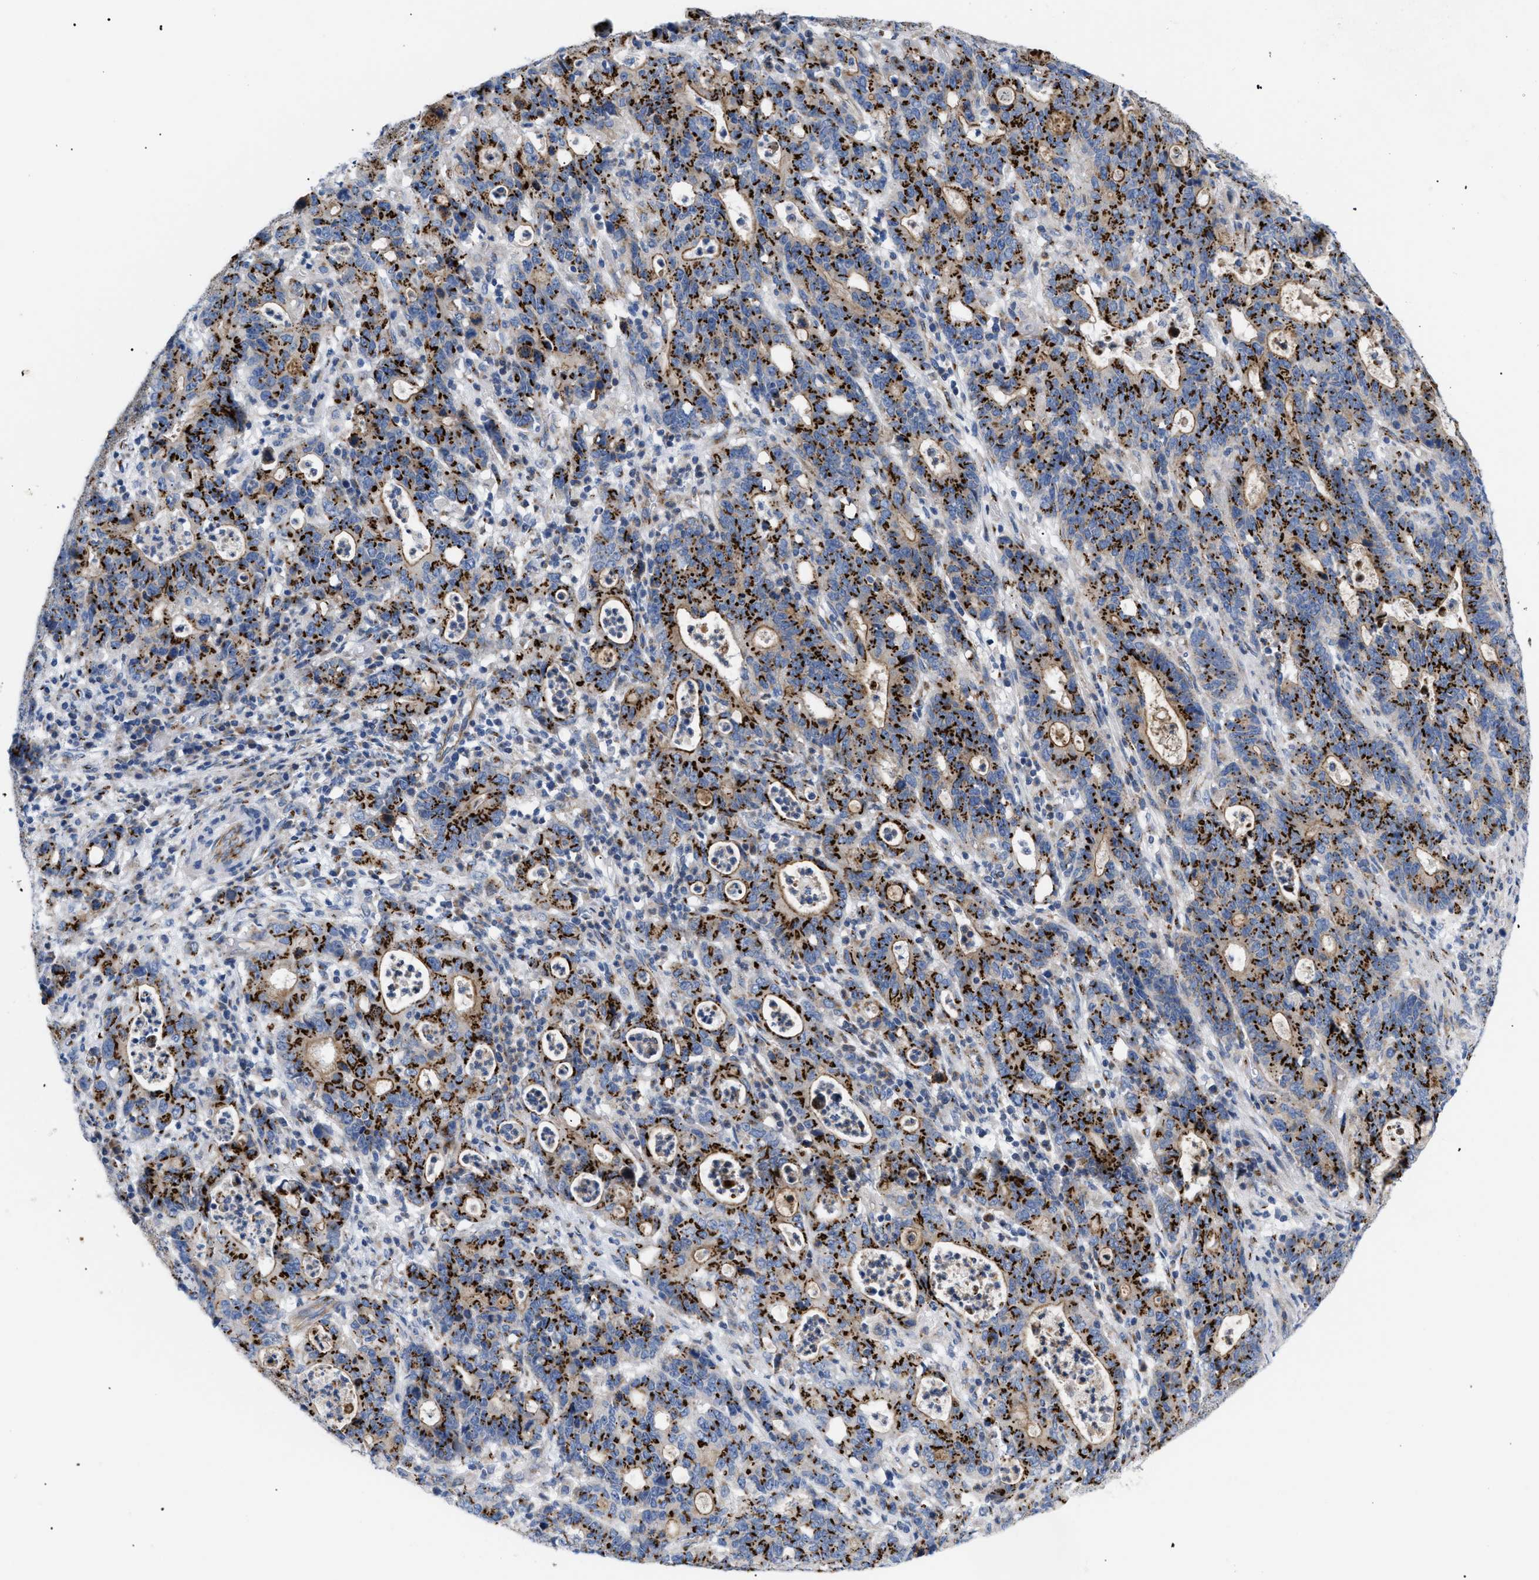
{"staining": {"intensity": "strong", "quantity": ">75%", "location": "cytoplasmic/membranous"}, "tissue": "stomach cancer", "cell_type": "Tumor cells", "image_type": "cancer", "snomed": [{"axis": "morphology", "description": "Adenocarcinoma, NOS"}, {"axis": "topography", "description": "Stomach, upper"}], "caption": "There is high levels of strong cytoplasmic/membranous positivity in tumor cells of stomach cancer, as demonstrated by immunohistochemical staining (brown color).", "gene": "TMEM17", "patient": {"sex": "male", "age": 69}}